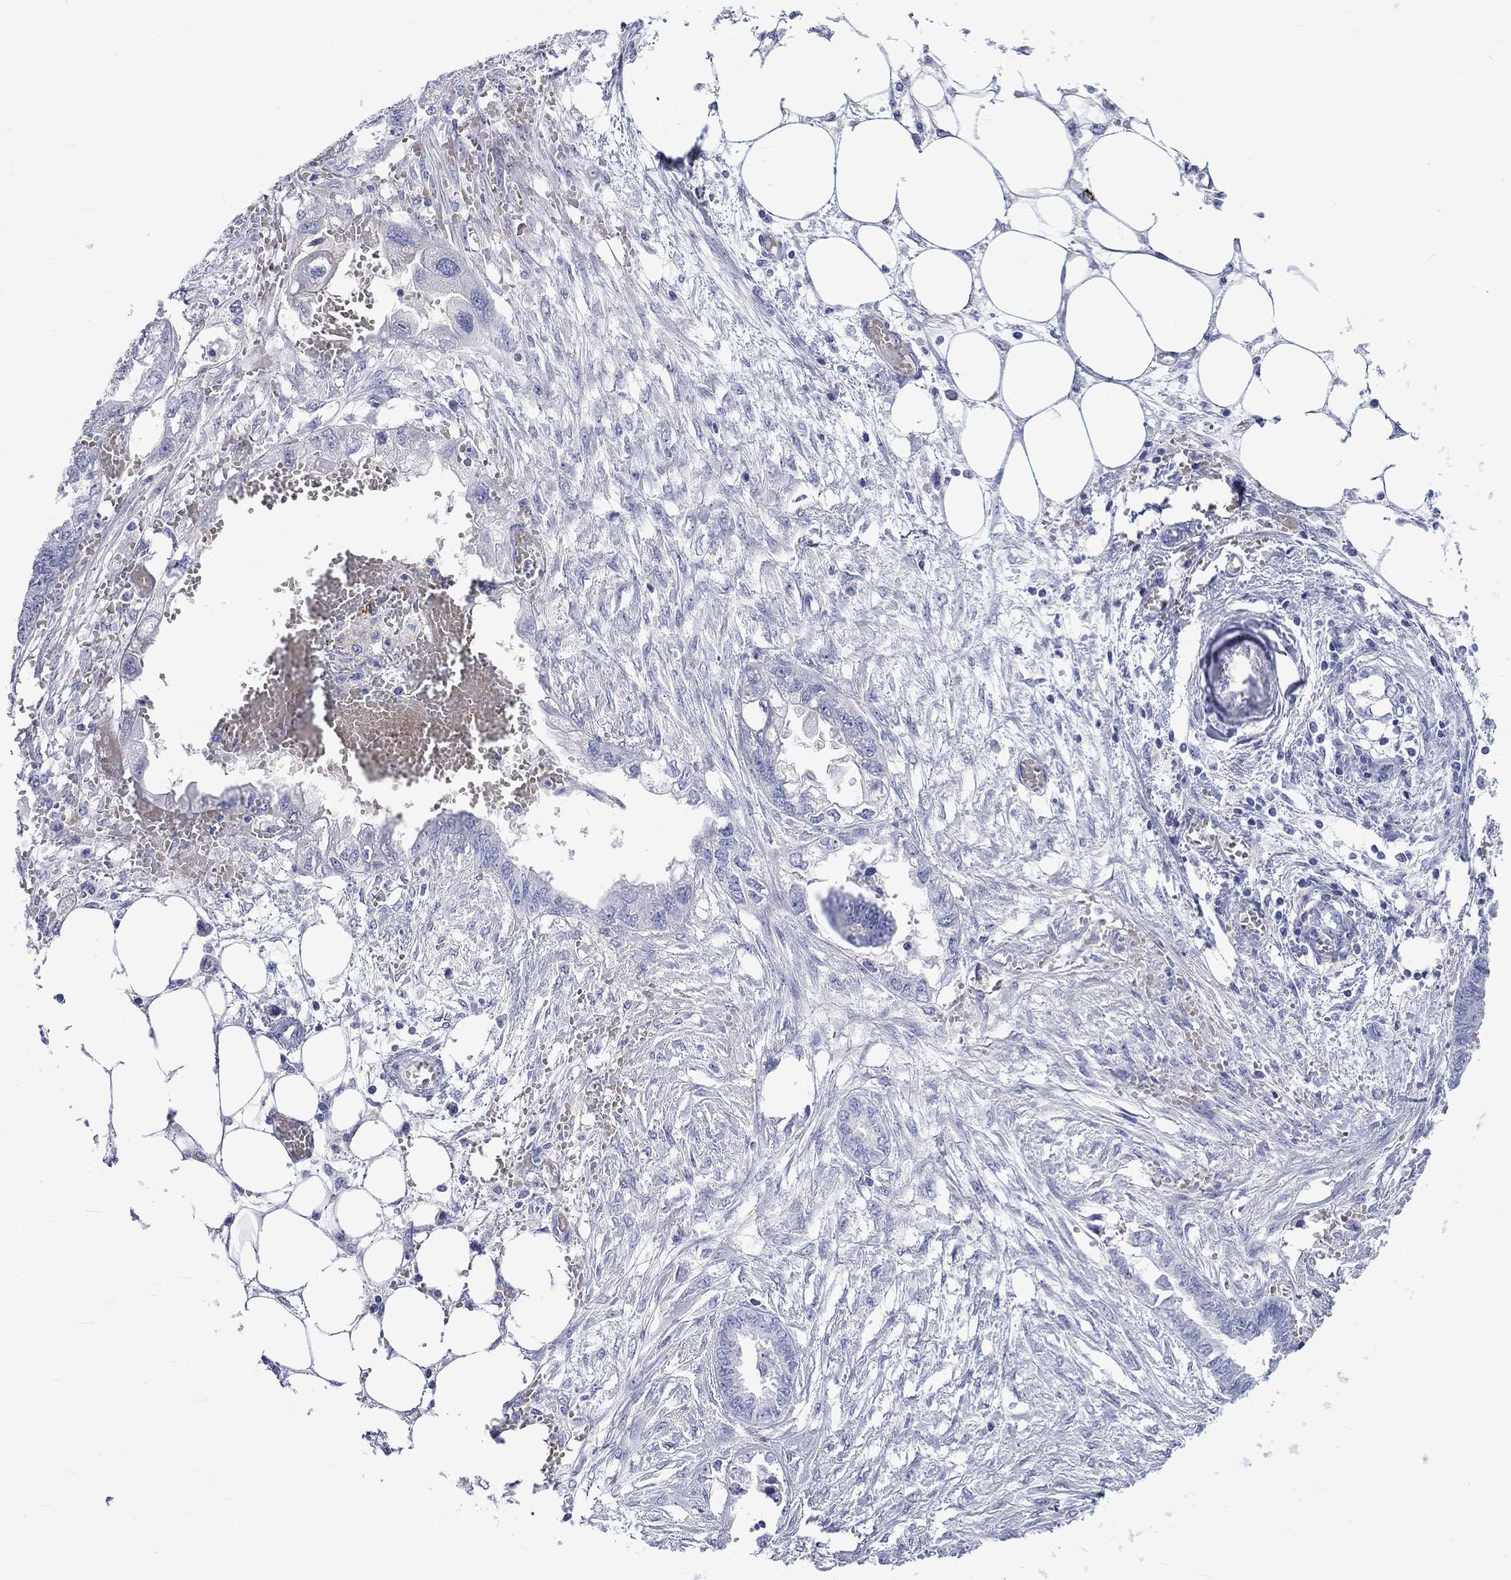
{"staining": {"intensity": "negative", "quantity": "none", "location": "none"}, "tissue": "endometrial cancer", "cell_type": "Tumor cells", "image_type": "cancer", "snomed": [{"axis": "morphology", "description": "Adenocarcinoma, NOS"}, {"axis": "morphology", "description": "Adenocarcinoma, metastatic, NOS"}, {"axis": "topography", "description": "Adipose tissue"}, {"axis": "topography", "description": "Endometrium"}], "caption": "Immunohistochemistry image of endometrial cancer stained for a protein (brown), which demonstrates no positivity in tumor cells.", "gene": "NRIP3", "patient": {"sex": "female", "age": 67}}